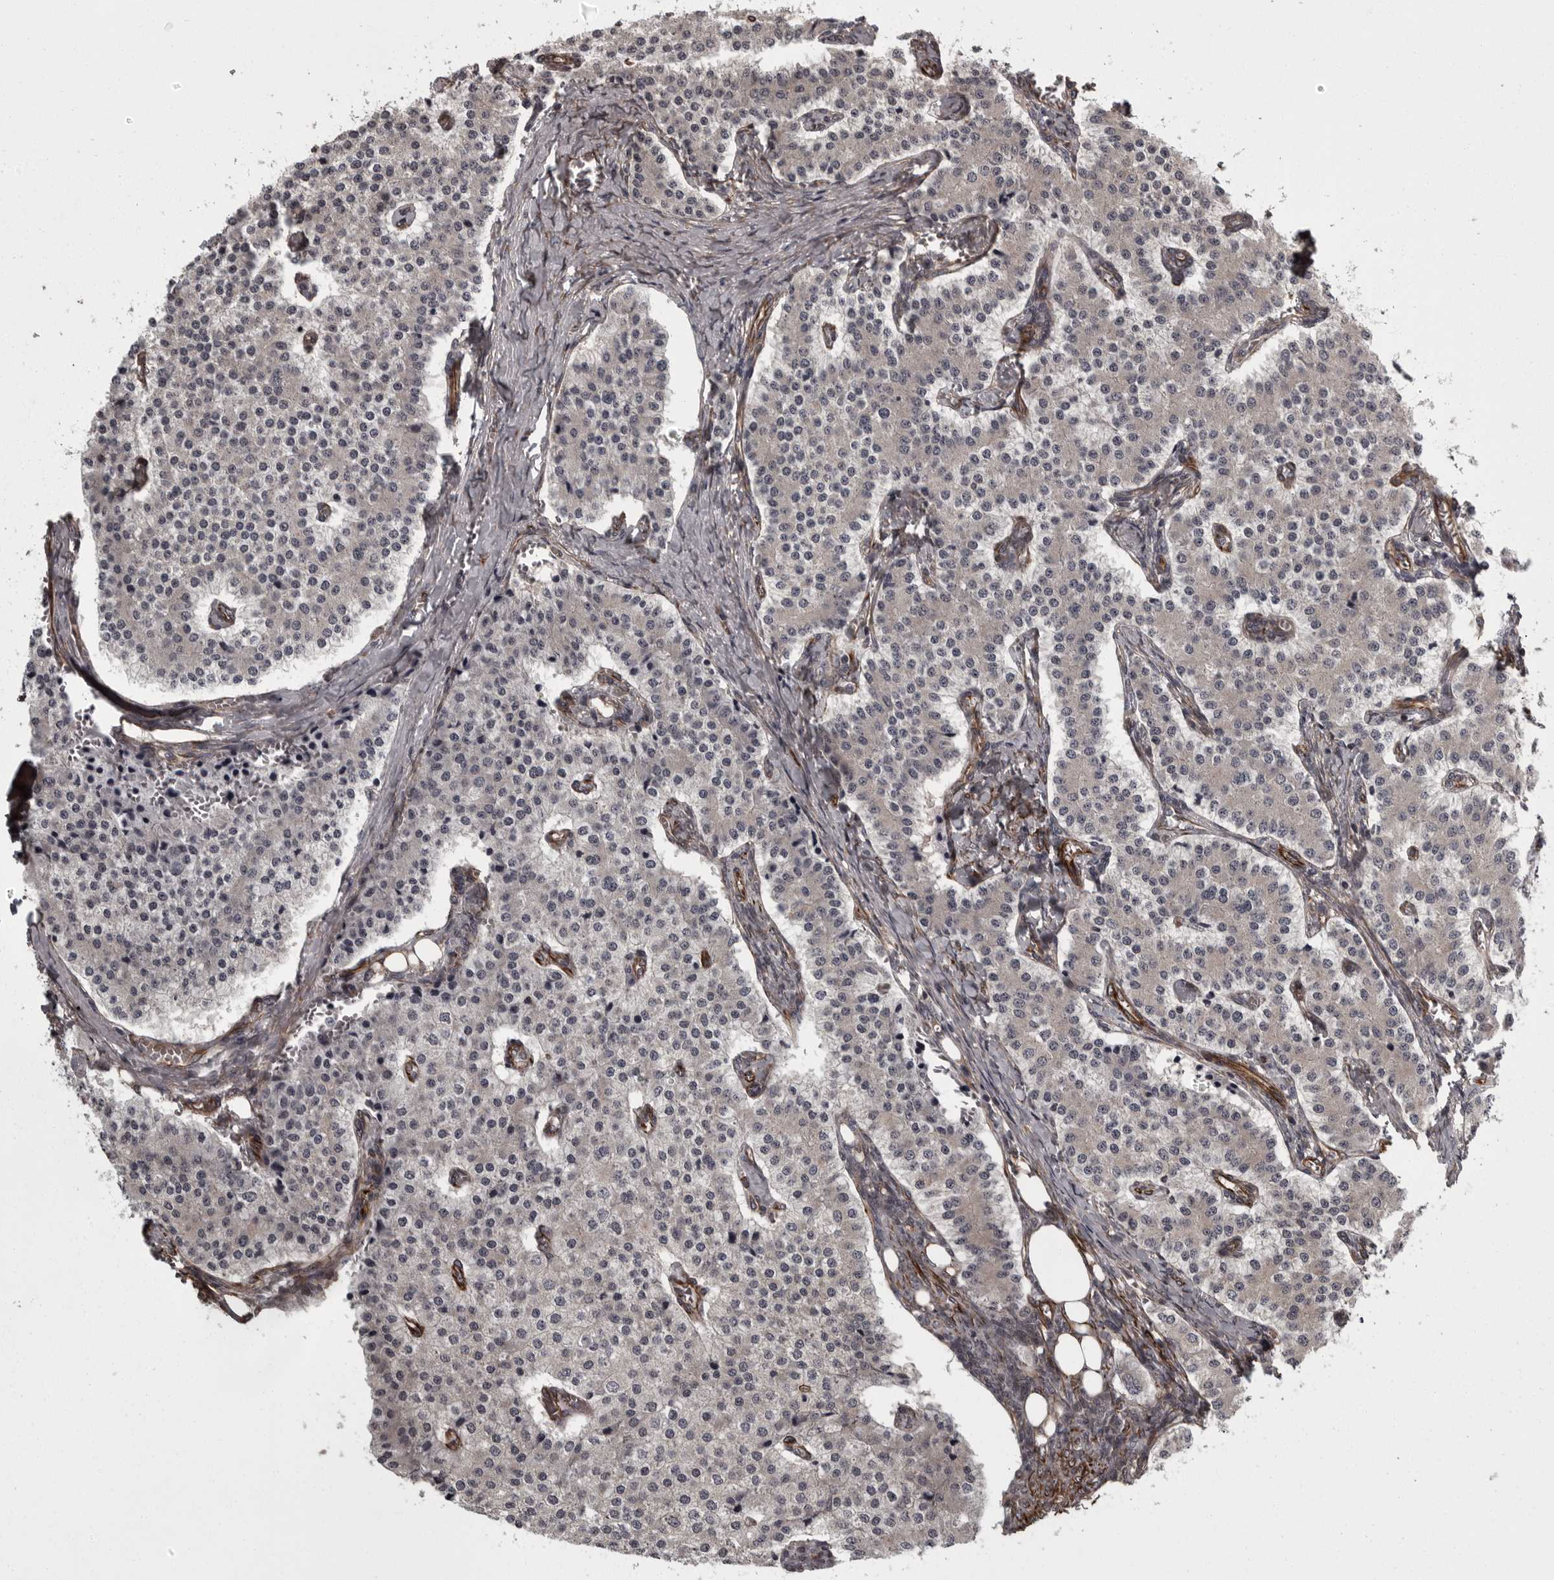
{"staining": {"intensity": "negative", "quantity": "none", "location": "none"}, "tissue": "carcinoid", "cell_type": "Tumor cells", "image_type": "cancer", "snomed": [{"axis": "morphology", "description": "Carcinoid, malignant, NOS"}, {"axis": "topography", "description": "Colon"}], "caption": "This histopathology image is of carcinoid (malignant) stained with immunohistochemistry (IHC) to label a protein in brown with the nuclei are counter-stained blue. There is no staining in tumor cells.", "gene": "FAAP100", "patient": {"sex": "female", "age": 52}}